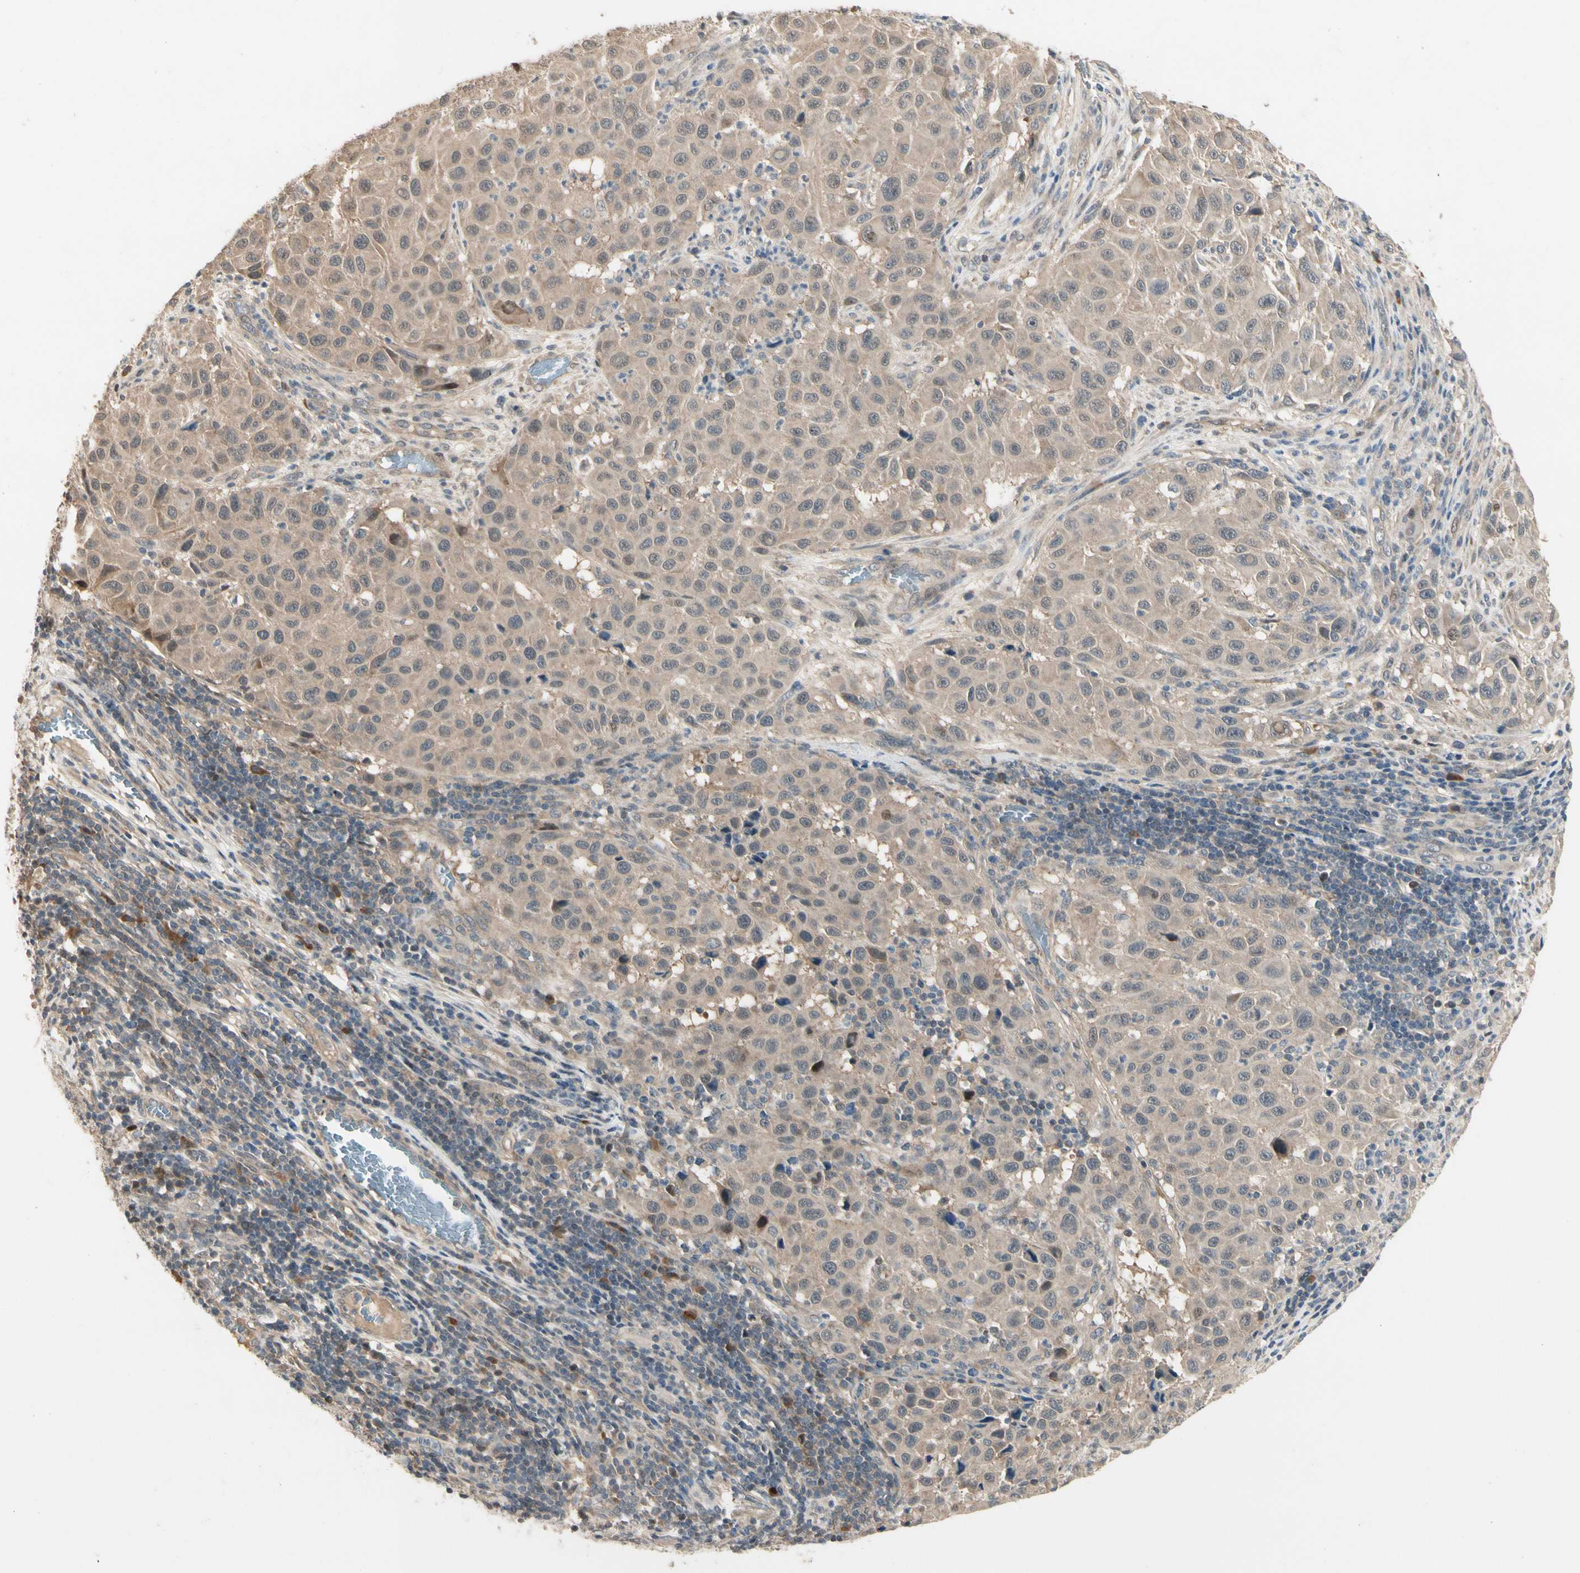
{"staining": {"intensity": "weak", "quantity": ">75%", "location": "cytoplasmic/membranous"}, "tissue": "melanoma", "cell_type": "Tumor cells", "image_type": "cancer", "snomed": [{"axis": "morphology", "description": "Malignant melanoma, Metastatic site"}, {"axis": "topography", "description": "Lymph node"}], "caption": "Immunohistochemistry of malignant melanoma (metastatic site) reveals low levels of weak cytoplasmic/membranous staining in approximately >75% of tumor cells. The protein is stained brown, and the nuclei are stained in blue (DAB (3,3'-diaminobenzidine) IHC with brightfield microscopy, high magnification).", "gene": "ATG4C", "patient": {"sex": "male", "age": 61}}